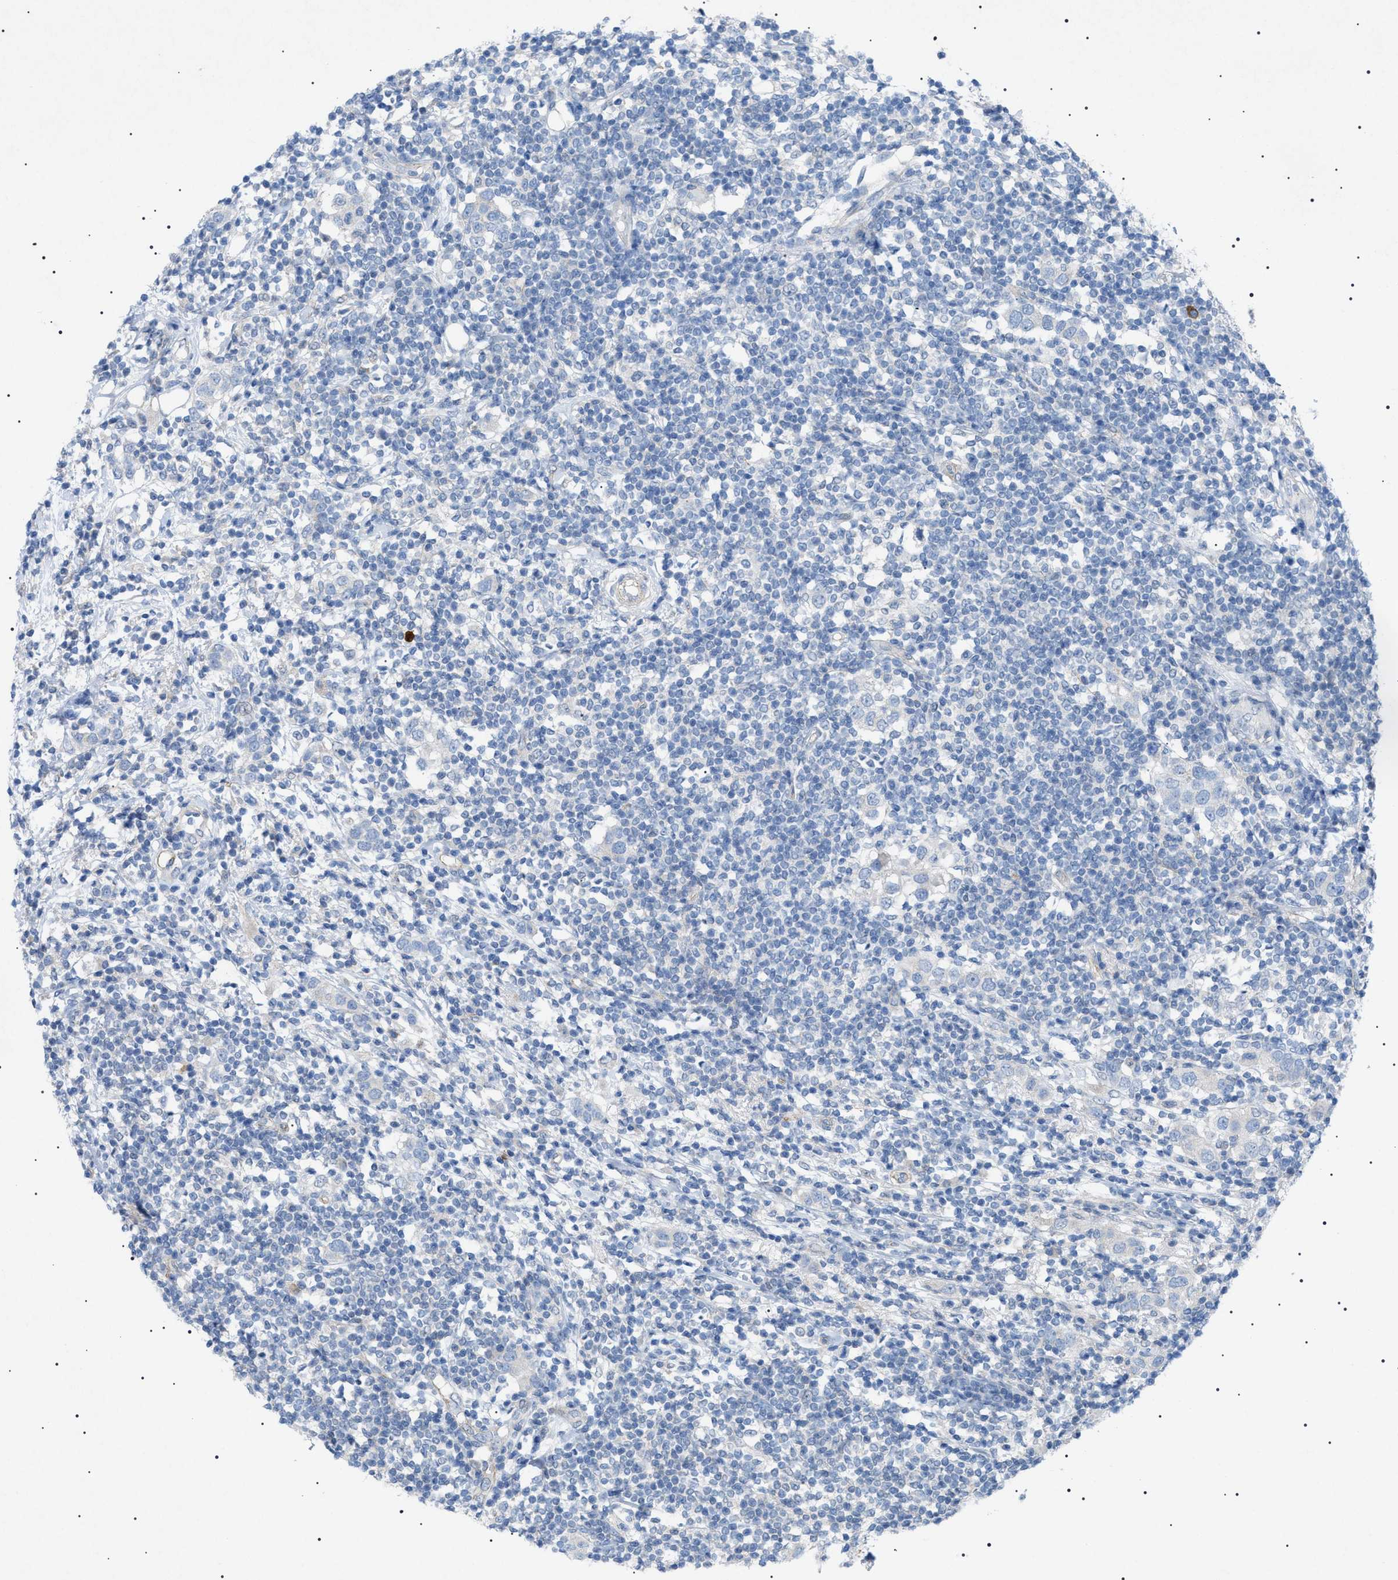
{"staining": {"intensity": "negative", "quantity": "none", "location": "none"}, "tissue": "breast cancer", "cell_type": "Tumor cells", "image_type": "cancer", "snomed": [{"axis": "morphology", "description": "Duct carcinoma"}, {"axis": "topography", "description": "Breast"}], "caption": "Immunohistochemistry (IHC) of infiltrating ductal carcinoma (breast) exhibits no staining in tumor cells.", "gene": "ADAMTS1", "patient": {"sex": "female", "age": 50}}